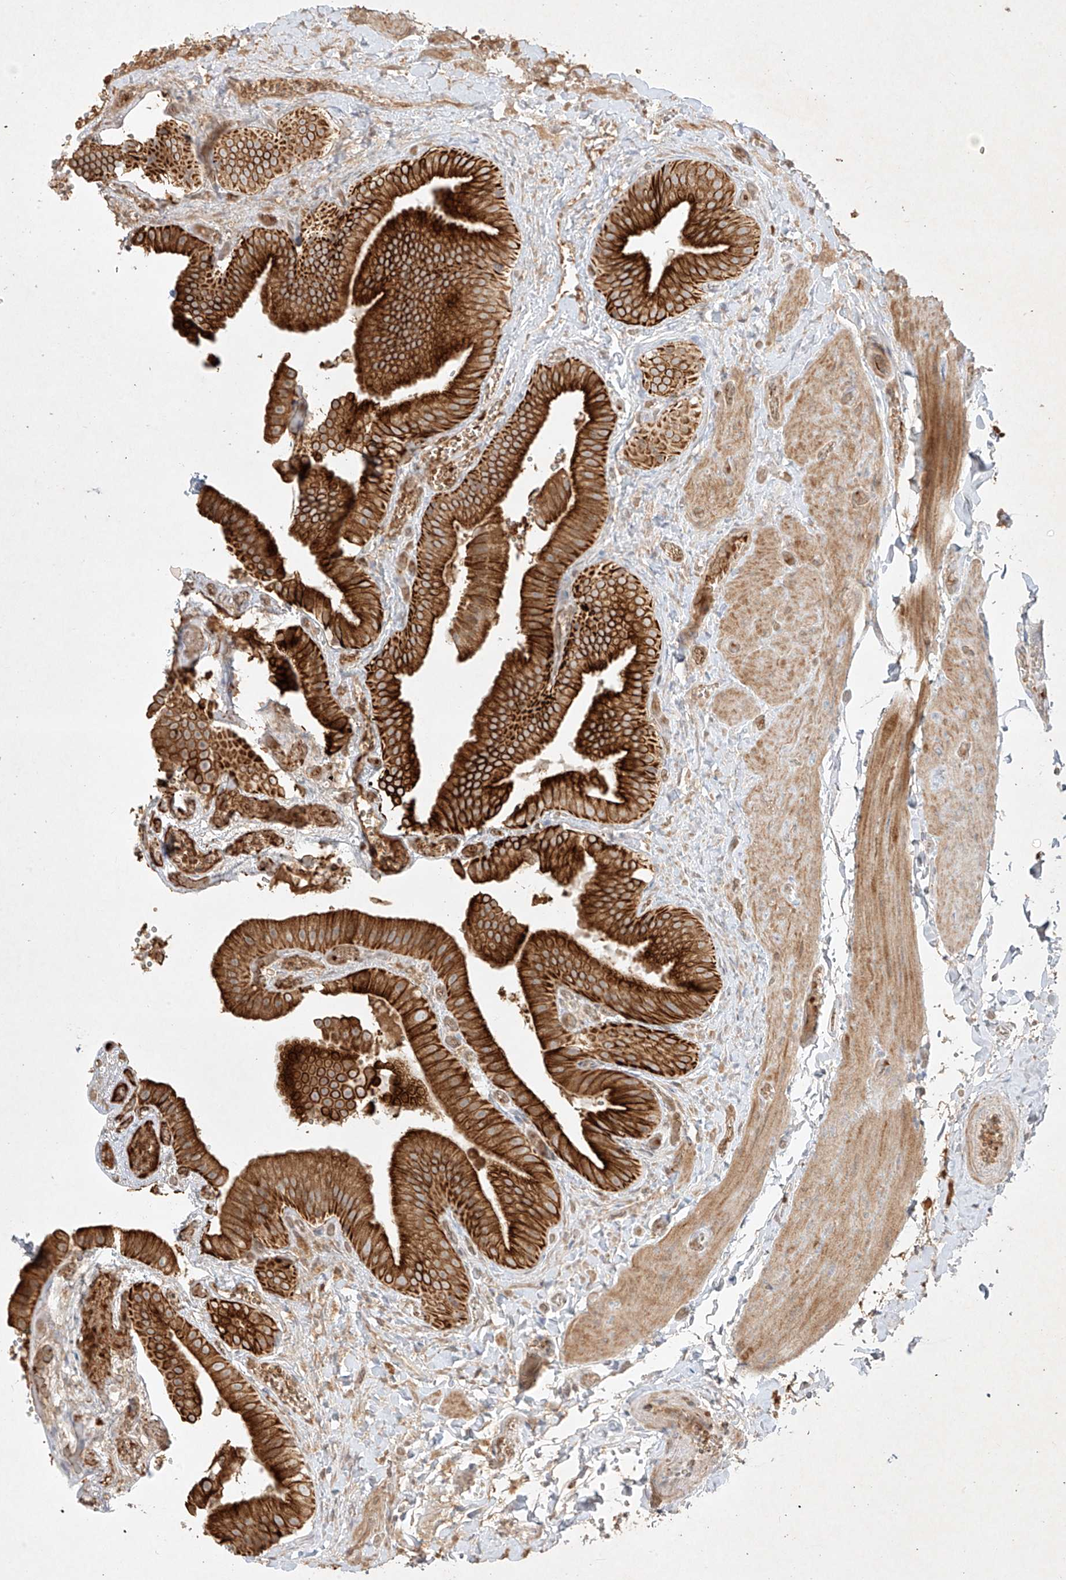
{"staining": {"intensity": "strong", "quantity": ">75%", "location": "cytoplasmic/membranous"}, "tissue": "gallbladder", "cell_type": "Glandular cells", "image_type": "normal", "snomed": [{"axis": "morphology", "description": "Normal tissue, NOS"}, {"axis": "topography", "description": "Gallbladder"}], "caption": "A histopathology image showing strong cytoplasmic/membranous positivity in approximately >75% of glandular cells in normal gallbladder, as visualized by brown immunohistochemical staining.", "gene": "KPNA7", "patient": {"sex": "female", "age": 64}}